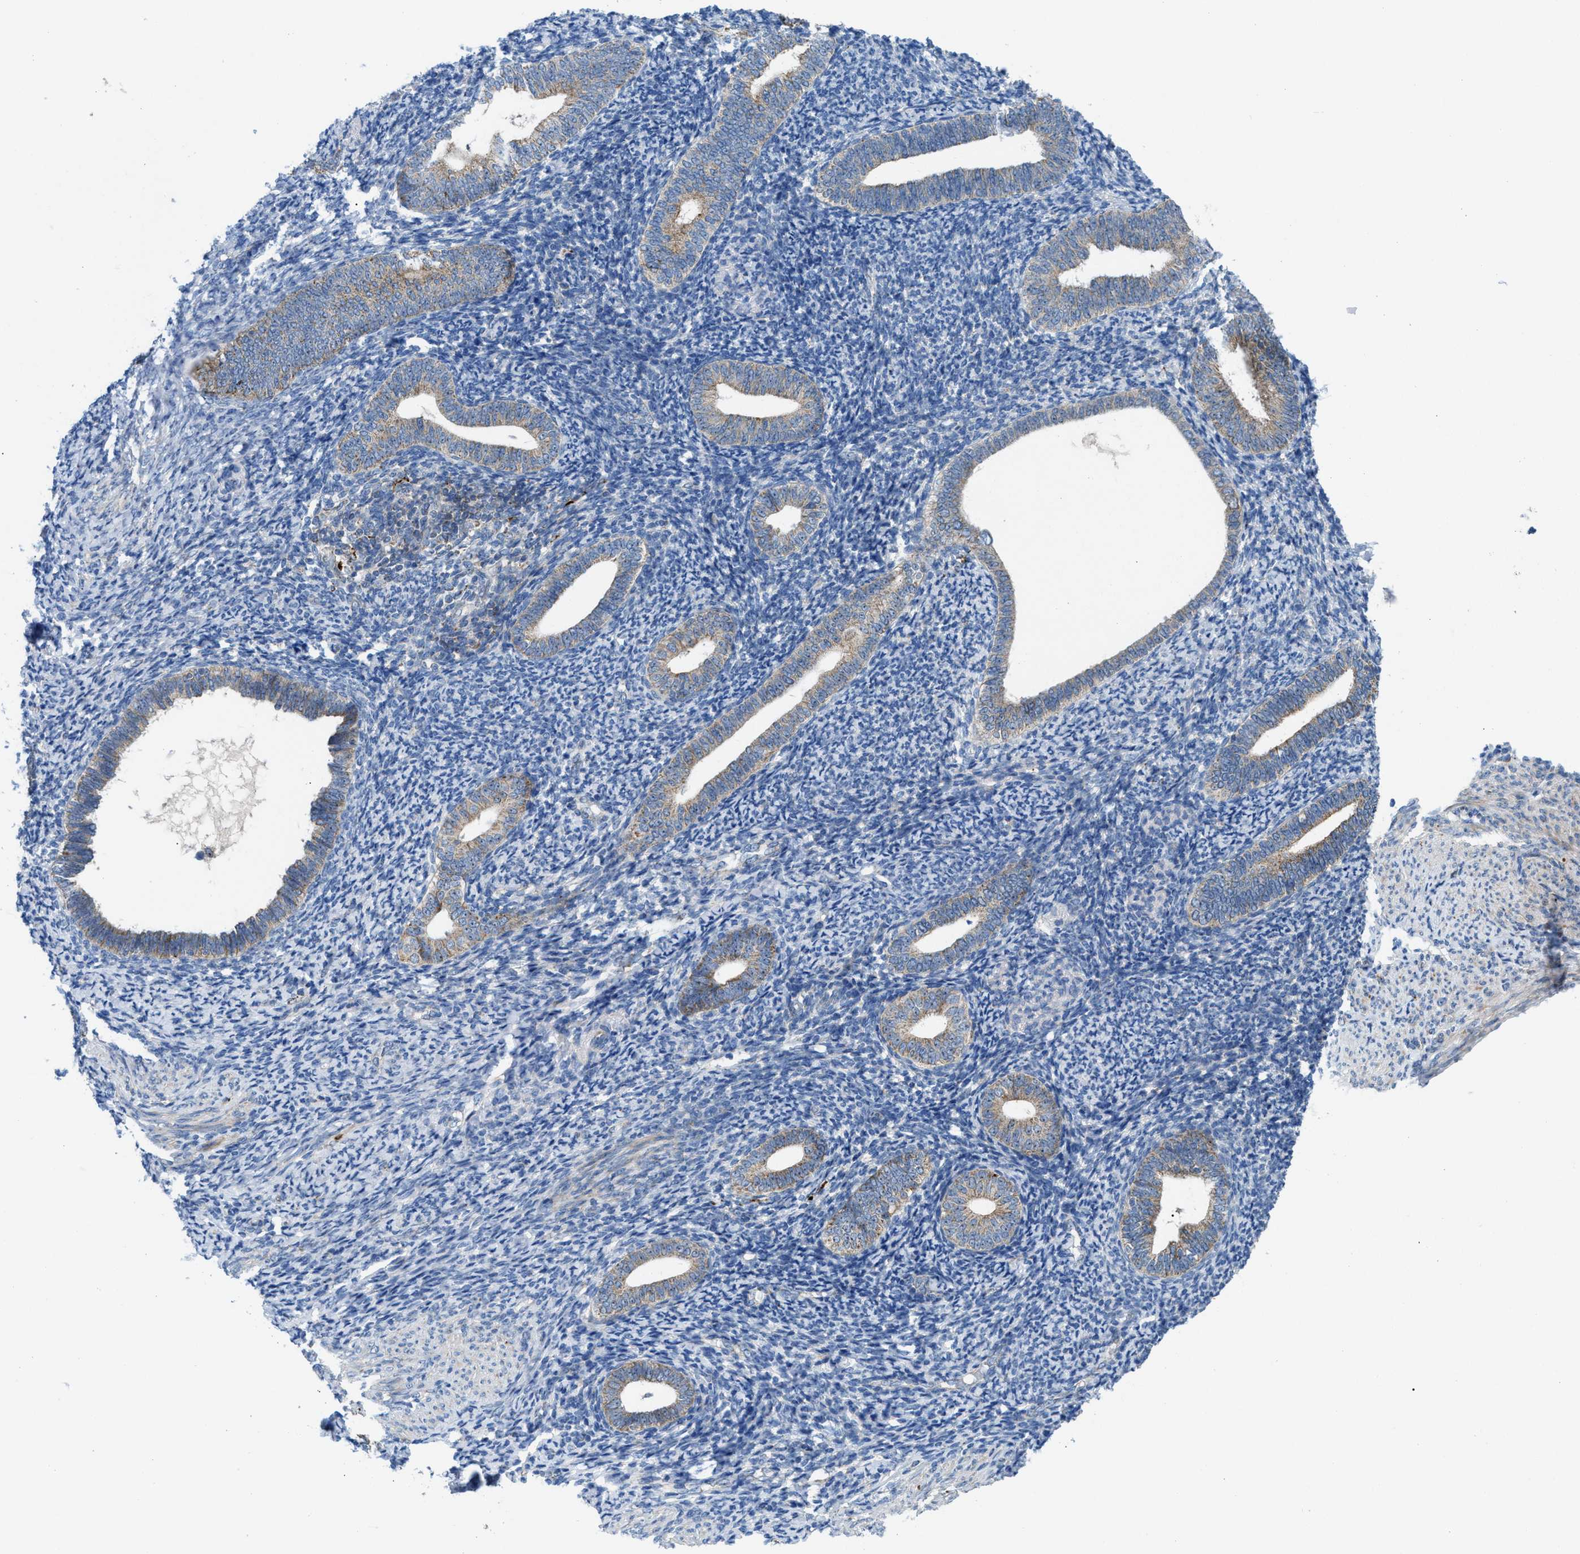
{"staining": {"intensity": "negative", "quantity": "none", "location": "none"}, "tissue": "endometrium", "cell_type": "Cells in endometrial stroma", "image_type": "normal", "snomed": [{"axis": "morphology", "description": "Normal tissue, NOS"}, {"axis": "topography", "description": "Endometrium"}], "caption": "This is an immunohistochemistry photomicrograph of unremarkable human endometrium. There is no staining in cells in endometrial stroma.", "gene": "TPH1", "patient": {"sex": "female", "age": 66}}